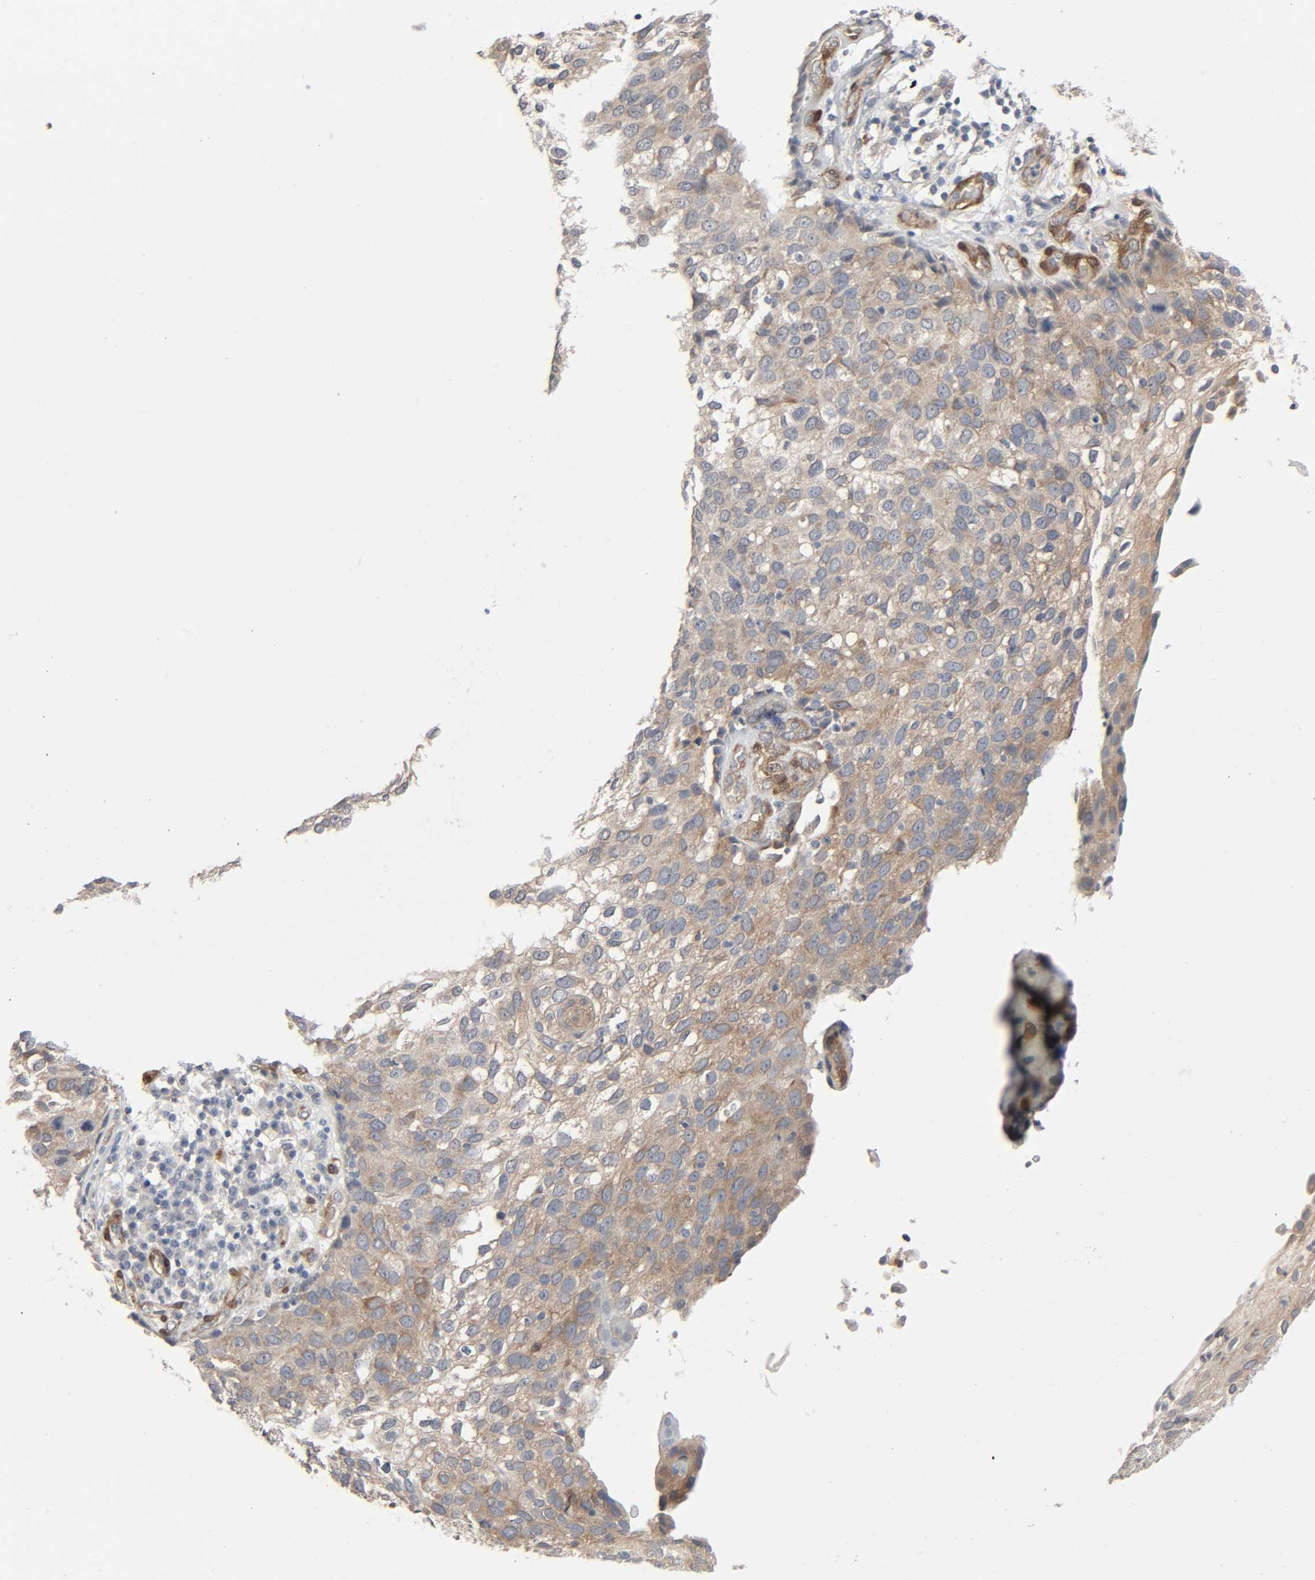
{"staining": {"intensity": "moderate", "quantity": ">75%", "location": "cytoplasmic/membranous"}, "tissue": "skin cancer", "cell_type": "Tumor cells", "image_type": "cancer", "snomed": [{"axis": "morphology", "description": "Squamous cell carcinoma, NOS"}, {"axis": "topography", "description": "Skin"}], "caption": "Immunohistochemical staining of squamous cell carcinoma (skin) shows moderate cytoplasmic/membranous protein positivity in approximately >75% of tumor cells.", "gene": "PTK2", "patient": {"sex": "male", "age": 87}}